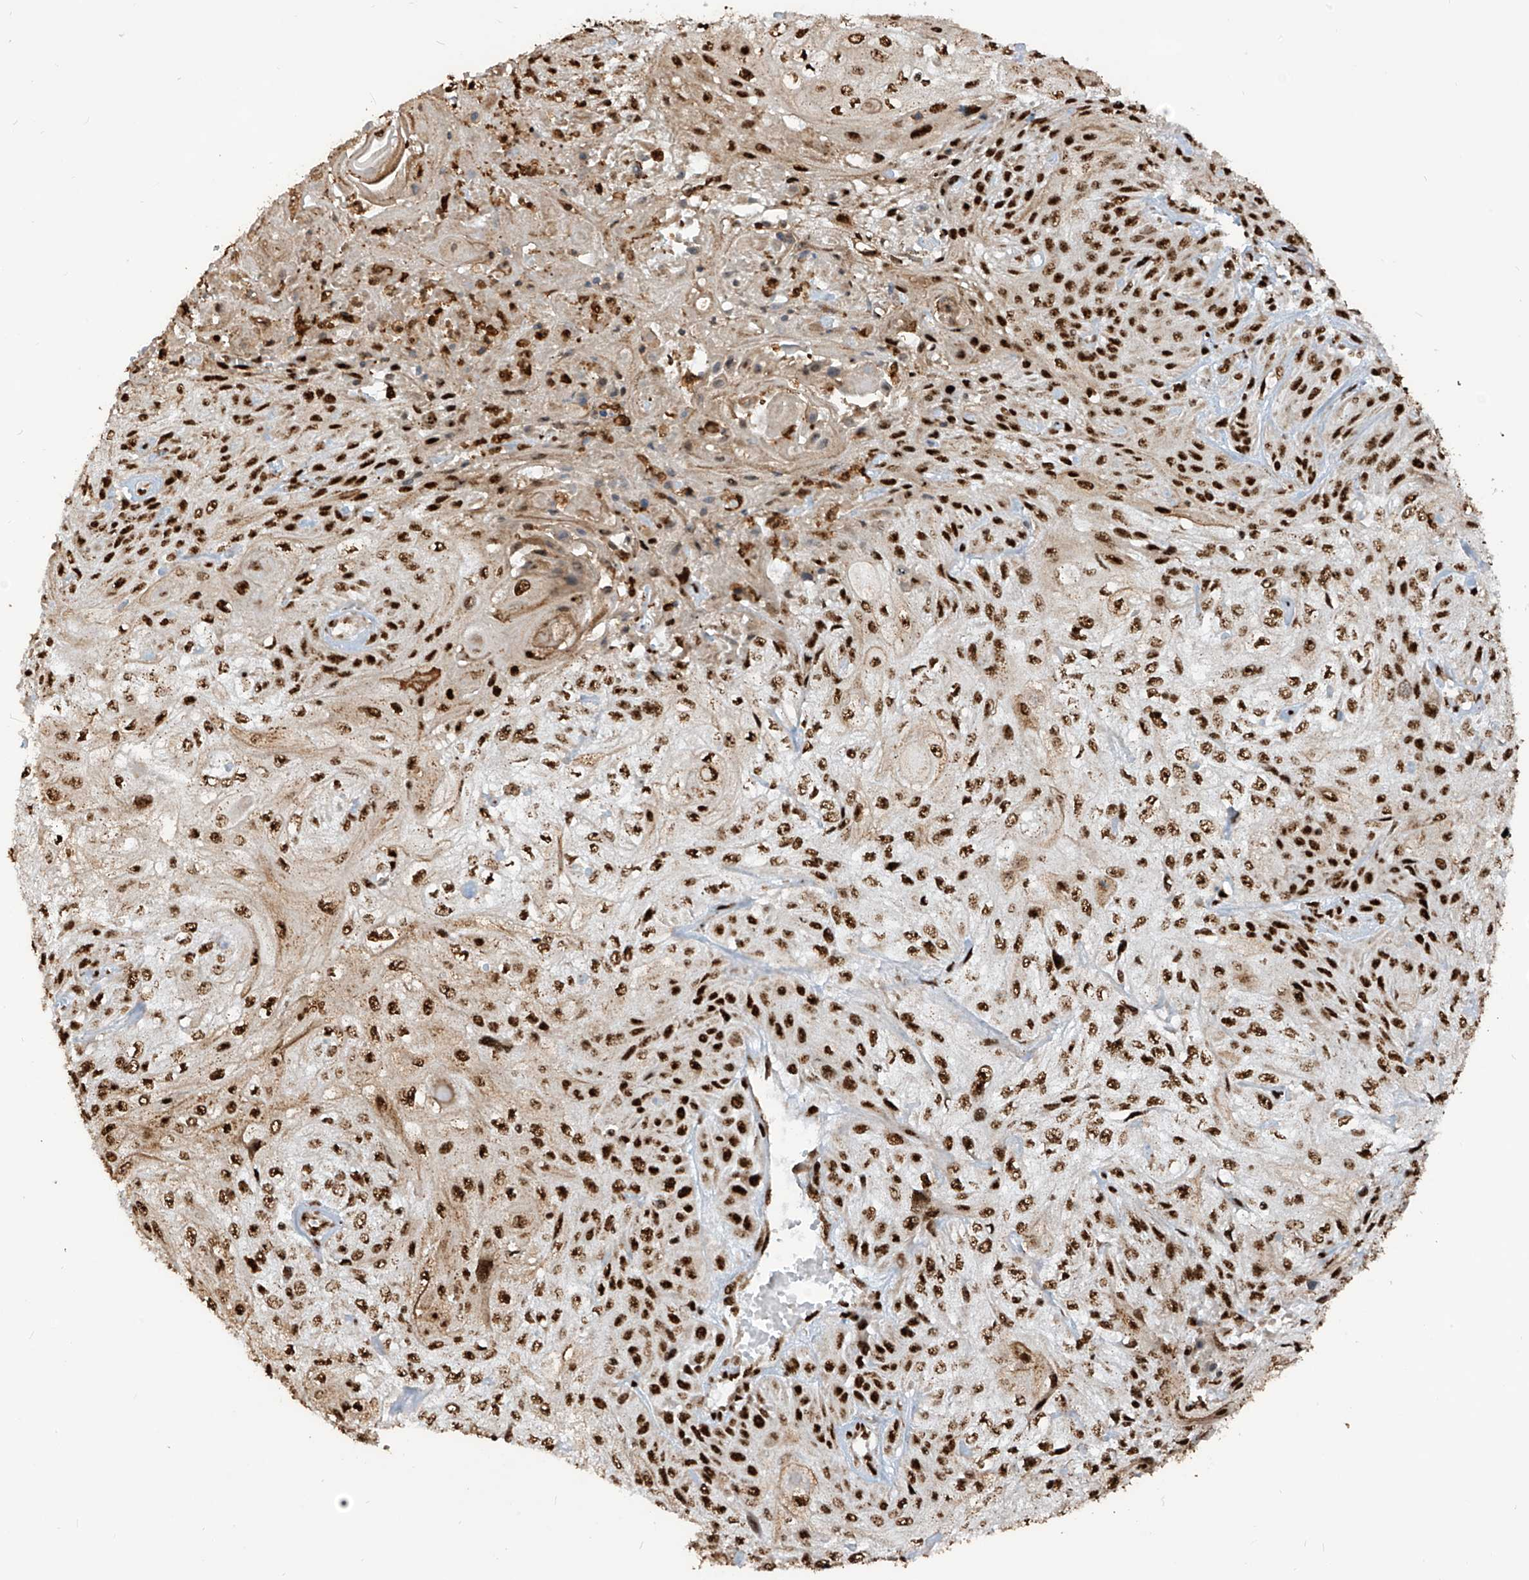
{"staining": {"intensity": "strong", "quantity": ">75%", "location": "nuclear"}, "tissue": "skin cancer", "cell_type": "Tumor cells", "image_type": "cancer", "snomed": [{"axis": "morphology", "description": "Squamous cell carcinoma, NOS"}, {"axis": "morphology", "description": "Squamous cell carcinoma, metastatic, NOS"}, {"axis": "topography", "description": "Skin"}, {"axis": "topography", "description": "Lymph node"}], "caption": "Immunohistochemical staining of human skin squamous cell carcinoma displays strong nuclear protein expression in approximately >75% of tumor cells.", "gene": "LBH", "patient": {"sex": "male", "age": 75}}